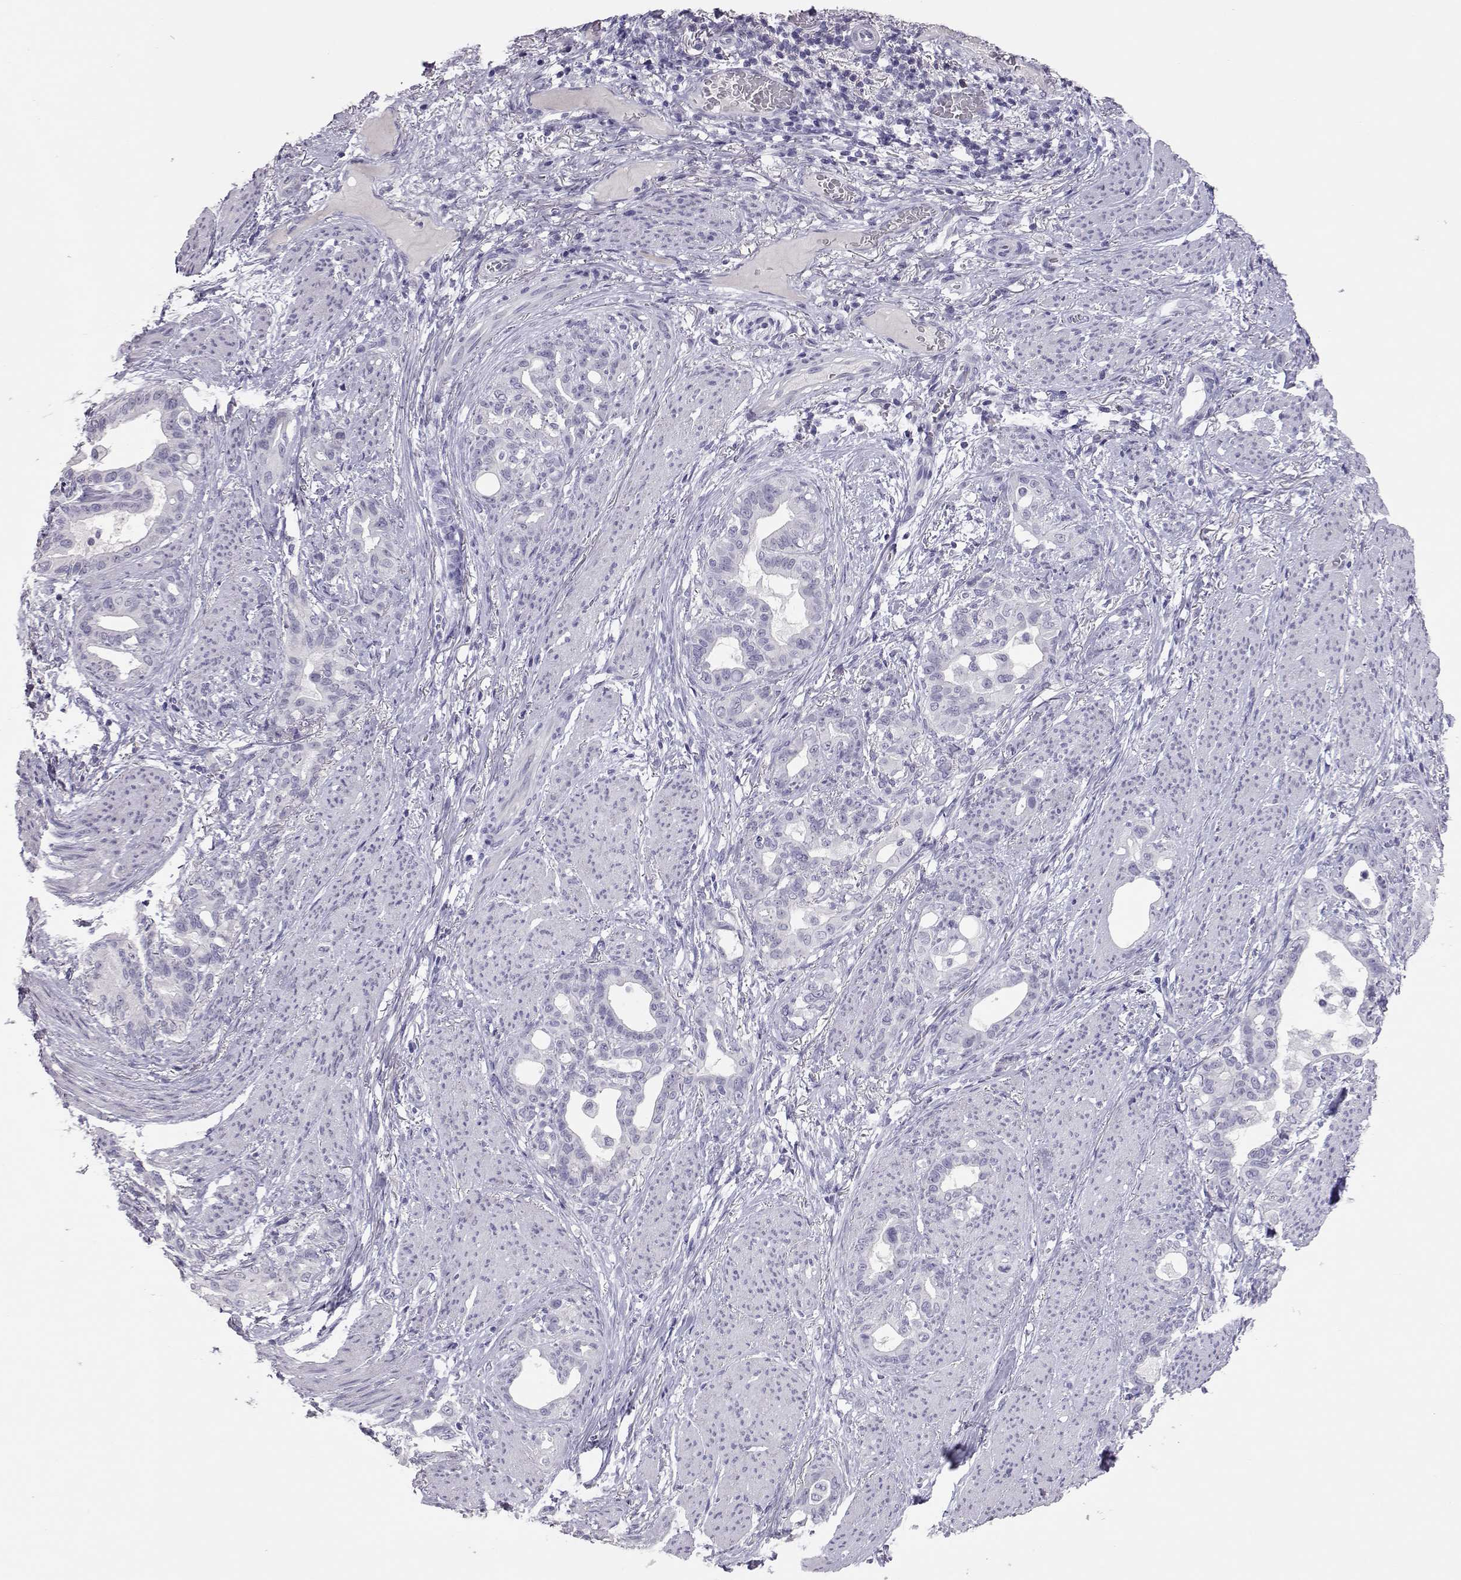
{"staining": {"intensity": "negative", "quantity": "none", "location": "none"}, "tissue": "stomach cancer", "cell_type": "Tumor cells", "image_type": "cancer", "snomed": [{"axis": "morphology", "description": "Normal tissue, NOS"}, {"axis": "morphology", "description": "Adenocarcinoma, NOS"}, {"axis": "topography", "description": "Esophagus"}, {"axis": "topography", "description": "Stomach, upper"}], "caption": "Tumor cells show no significant protein expression in stomach adenocarcinoma.", "gene": "PMCH", "patient": {"sex": "male", "age": 62}}